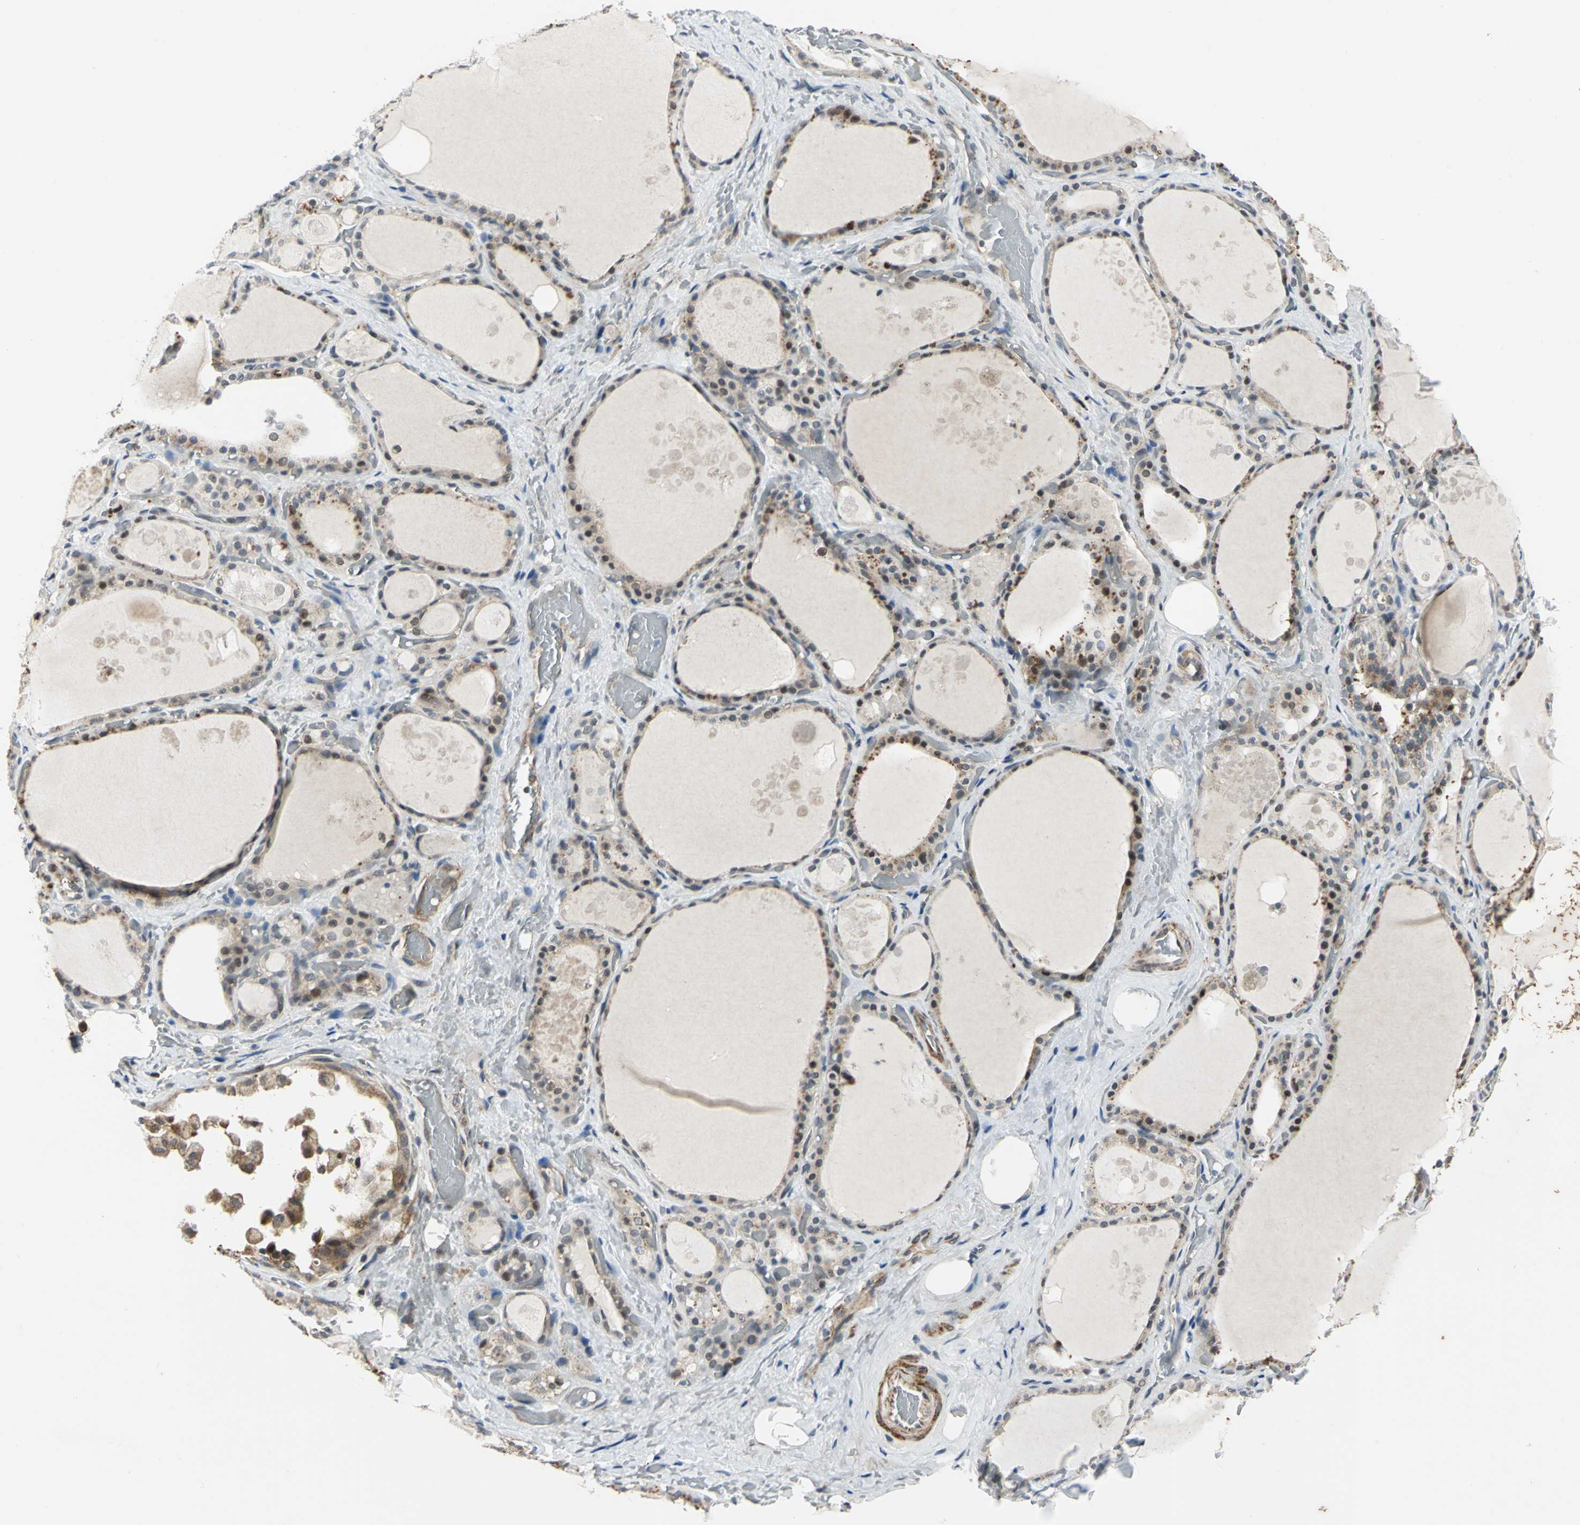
{"staining": {"intensity": "moderate", "quantity": "25%-75%", "location": "cytoplasmic/membranous,nuclear"}, "tissue": "thyroid gland", "cell_type": "Glandular cells", "image_type": "normal", "snomed": [{"axis": "morphology", "description": "Normal tissue, NOS"}, {"axis": "topography", "description": "Thyroid gland"}], "caption": "This photomicrograph exhibits immunohistochemistry (IHC) staining of benign thyroid gland, with medium moderate cytoplasmic/membranous,nuclear positivity in approximately 25%-75% of glandular cells.", "gene": "PLAGL2", "patient": {"sex": "male", "age": 61}}